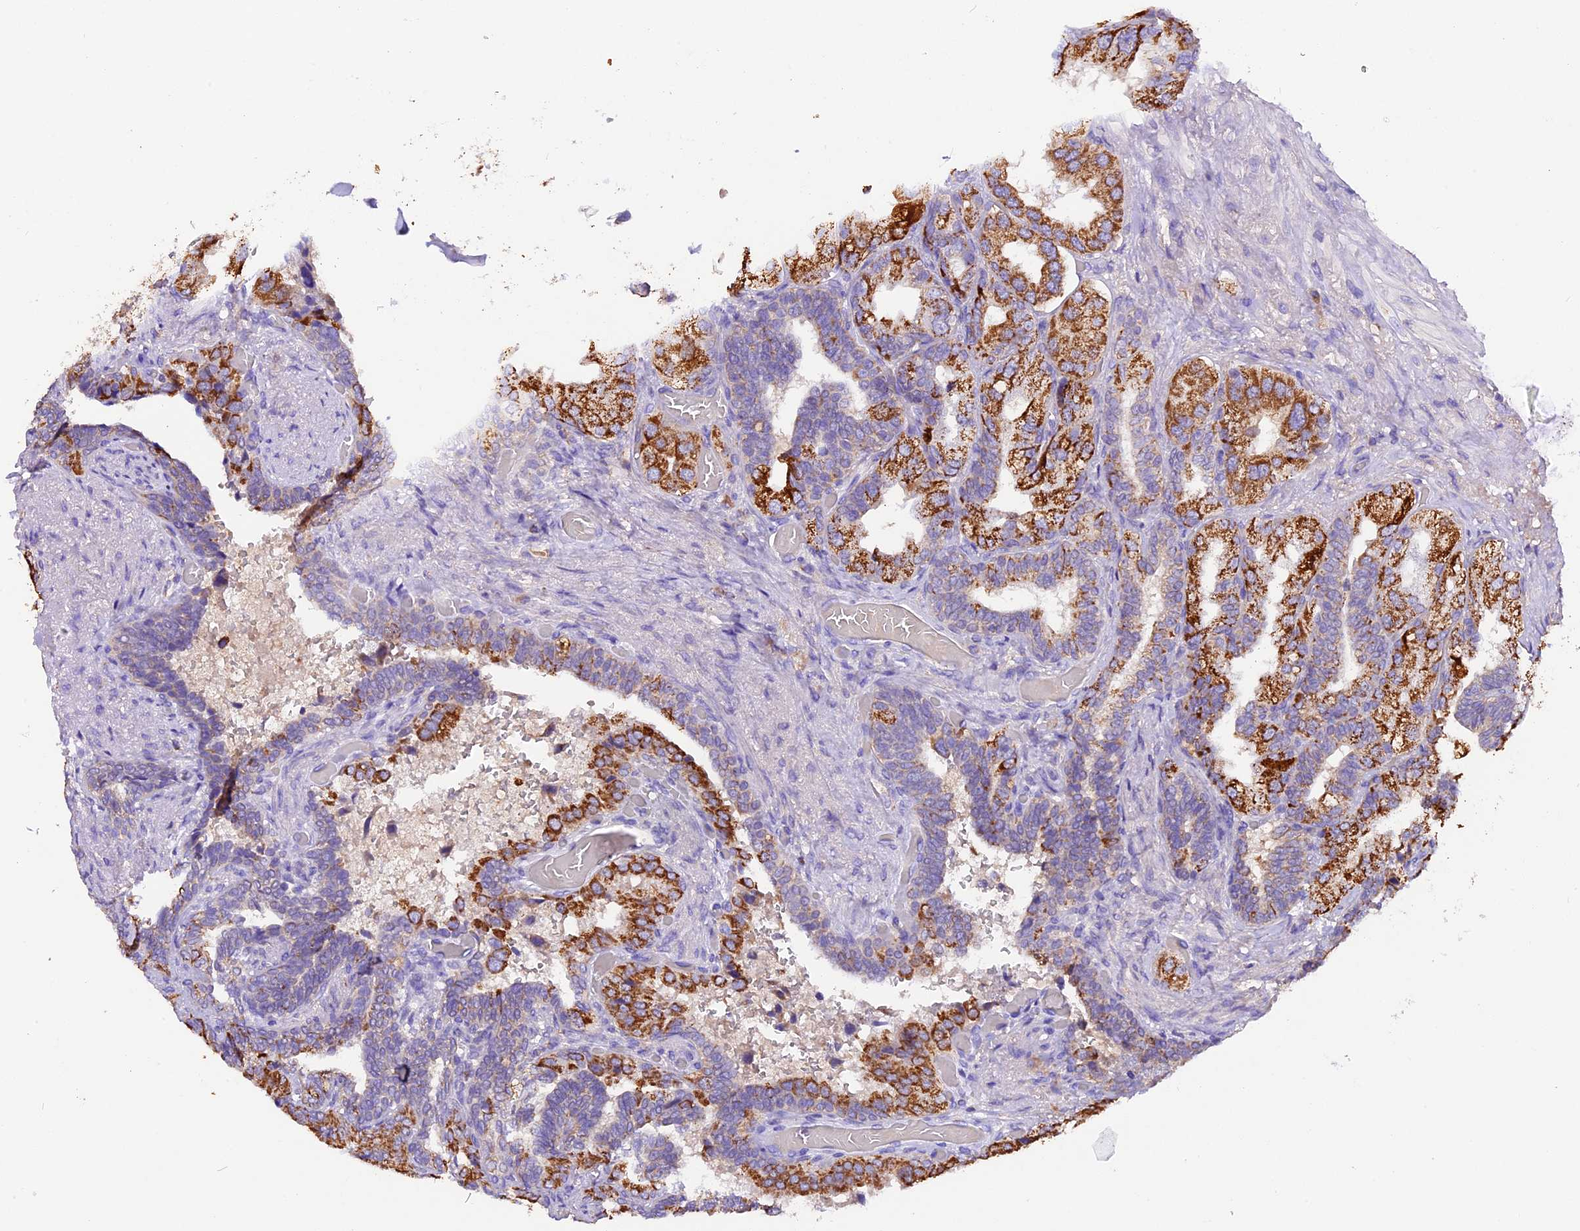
{"staining": {"intensity": "strong", "quantity": "25%-75%", "location": "cytoplasmic/membranous"}, "tissue": "seminal vesicle", "cell_type": "Glandular cells", "image_type": "normal", "snomed": [{"axis": "morphology", "description": "Normal tissue, NOS"}, {"axis": "topography", "description": "Seminal veicle"}, {"axis": "topography", "description": "Peripheral nerve tissue"}], "caption": "Glandular cells reveal high levels of strong cytoplasmic/membranous expression in about 25%-75% of cells in normal seminal vesicle.", "gene": "SIX5", "patient": {"sex": "male", "age": 63}}